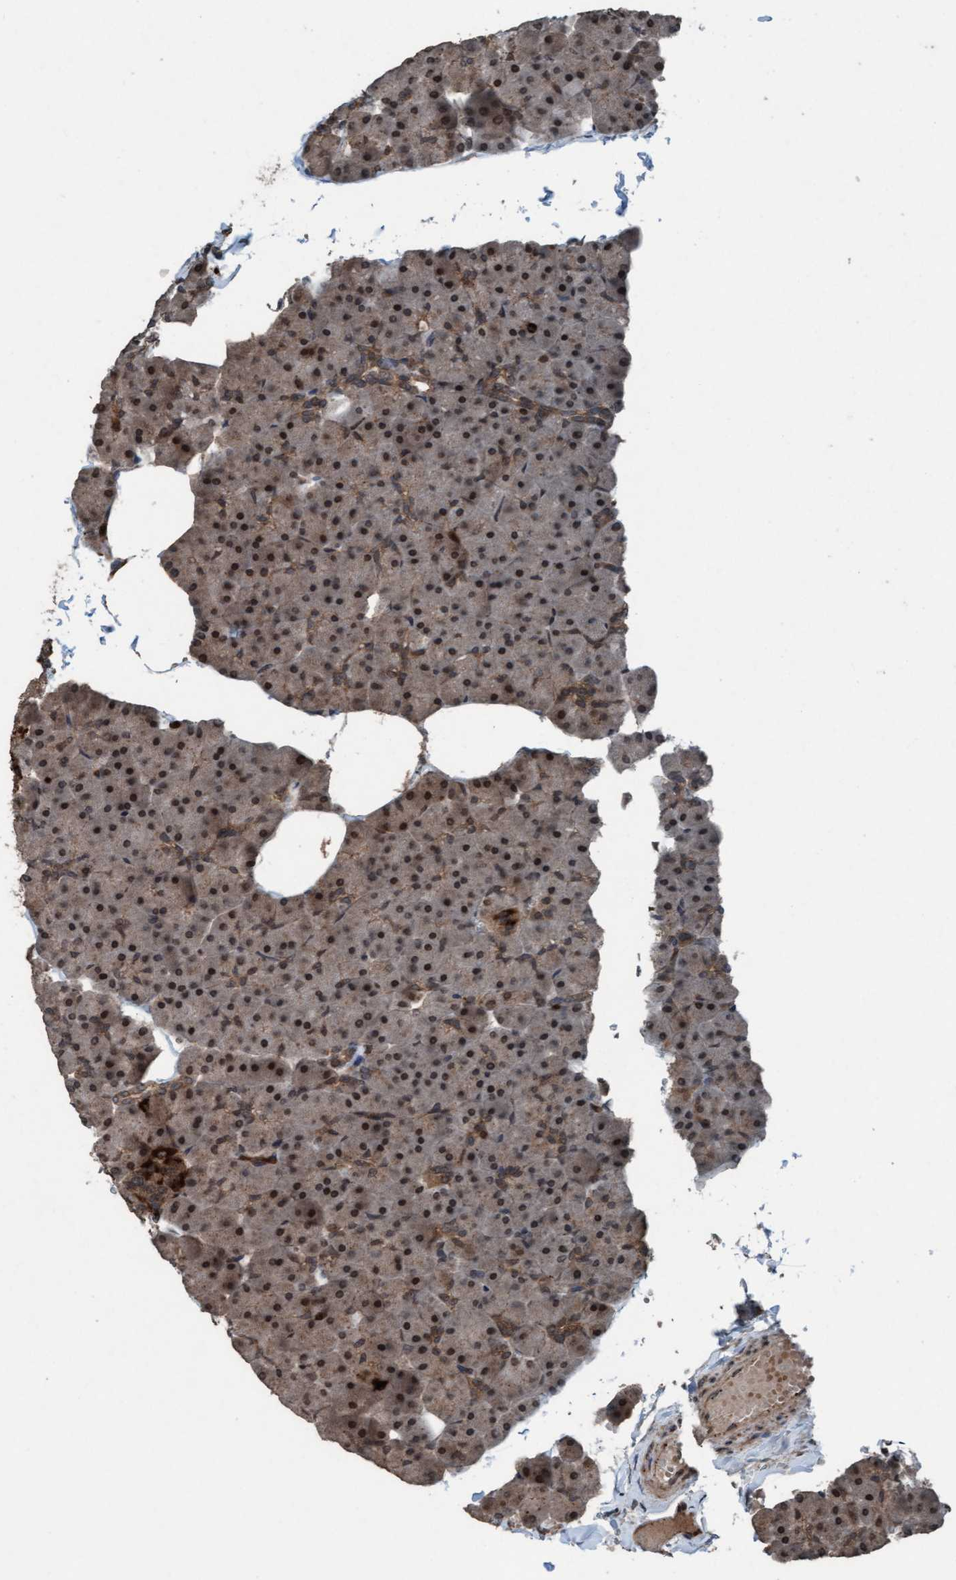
{"staining": {"intensity": "strong", "quantity": "25%-75%", "location": "cytoplasmic/membranous,nuclear"}, "tissue": "pancreas", "cell_type": "Exocrine glandular cells", "image_type": "normal", "snomed": [{"axis": "morphology", "description": "Normal tissue, NOS"}, {"axis": "topography", "description": "Pancreas"}], "caption": "Benign pancreas demonstrates strong cytoplasmic/membranous,nuclear staining in about 25%-75% of exocrine glandular cells.", "gene": "PLXNB2", "patient": {"sex": "male", "age": 35}}